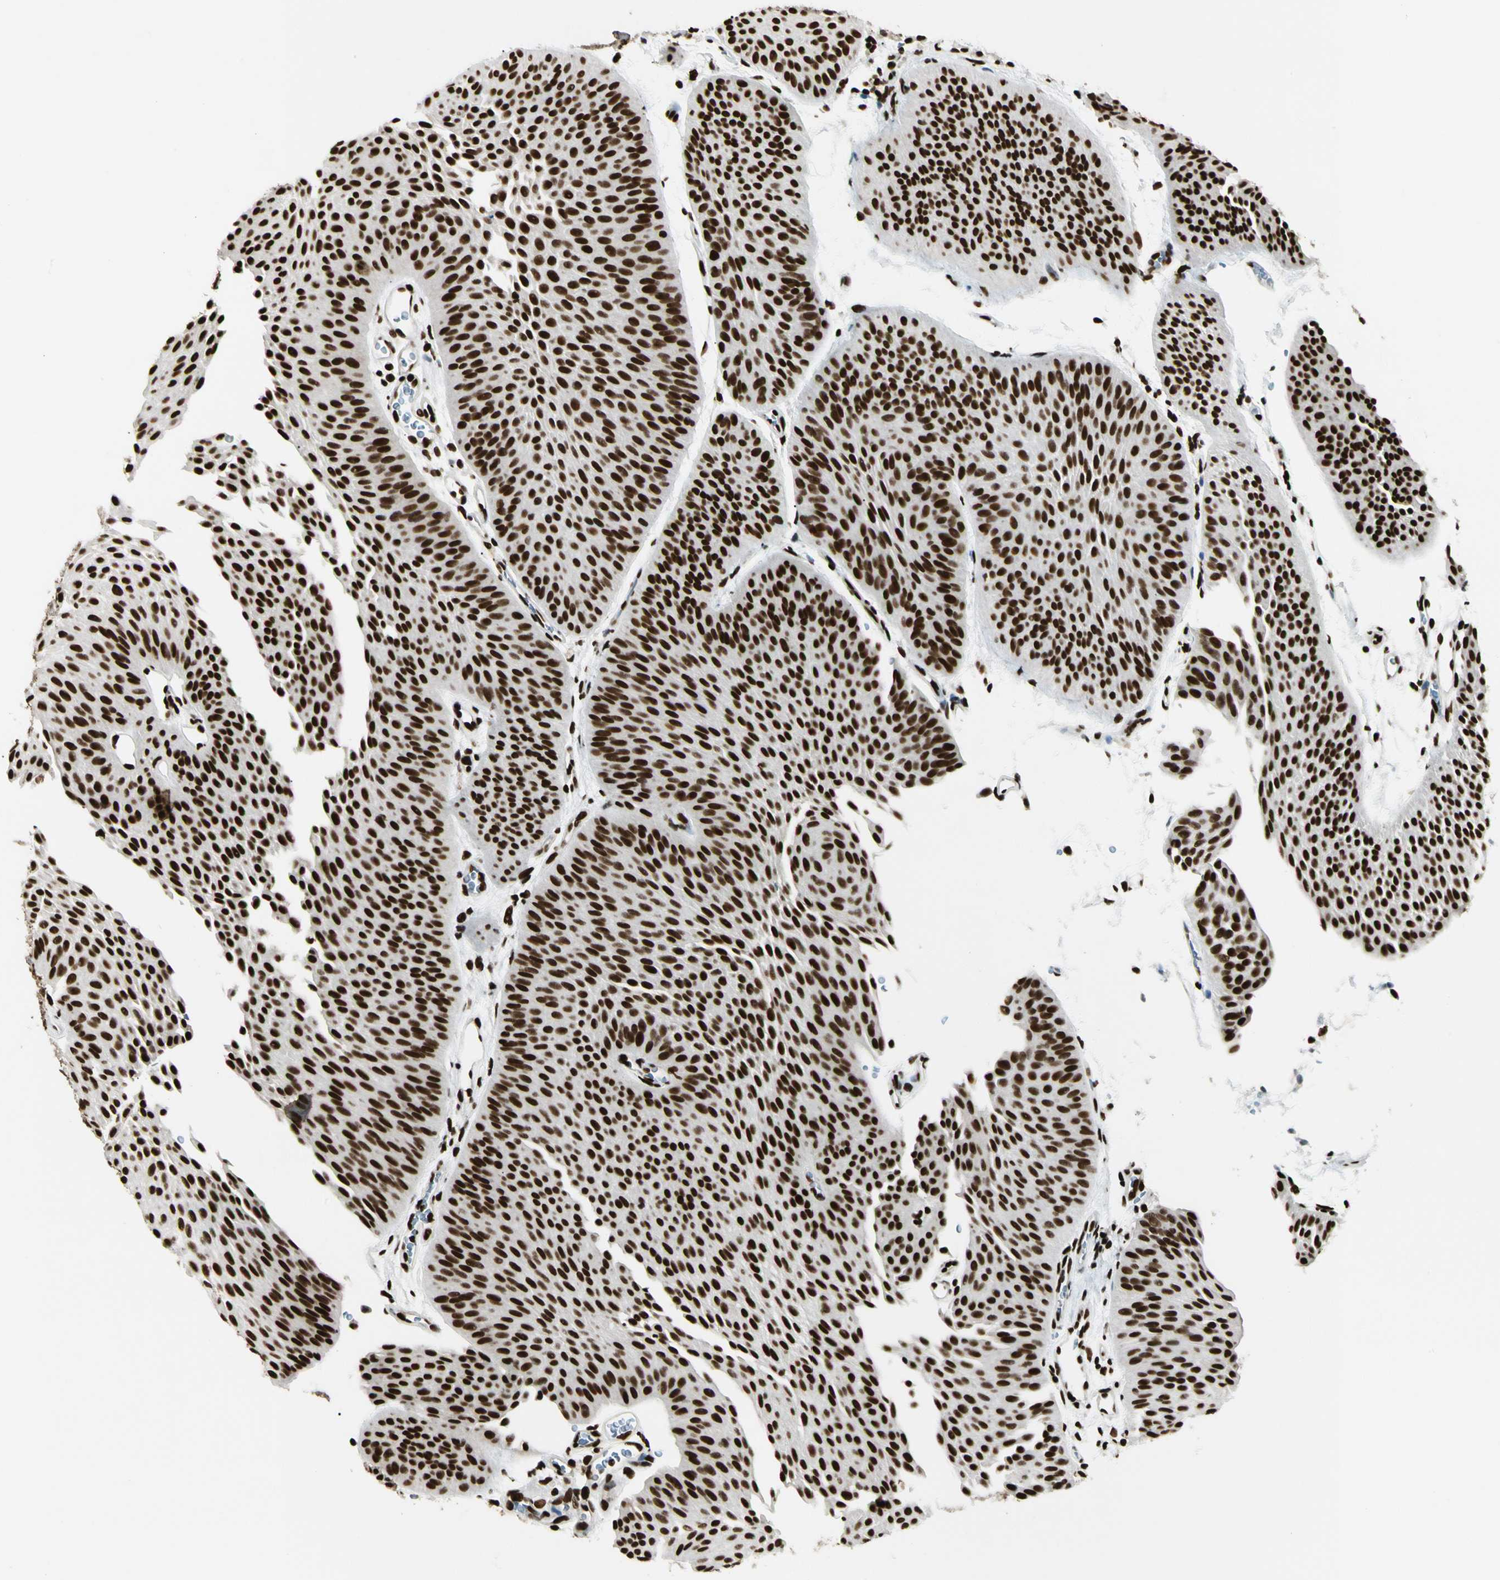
{"staining": {"intensity": "strong", "quantity": ">75%", "location": "nuclear"}, "tissue": "urothelial cancer", "cell_type": "Tumor cells", "image_type": "cancer", "snomed": [{"axis": "morphology", "description": "Urothelial carcinoma, Low grade"}, {"axis": "topography", "description": "Urinary bladder"}], "caption": "Strong nuclear expression for a protein is present in approximately >75% of tumor cells of urothelial cancer using IHC.", "gene": "FUS", "patient": {"sex": "female", "age": 60}}